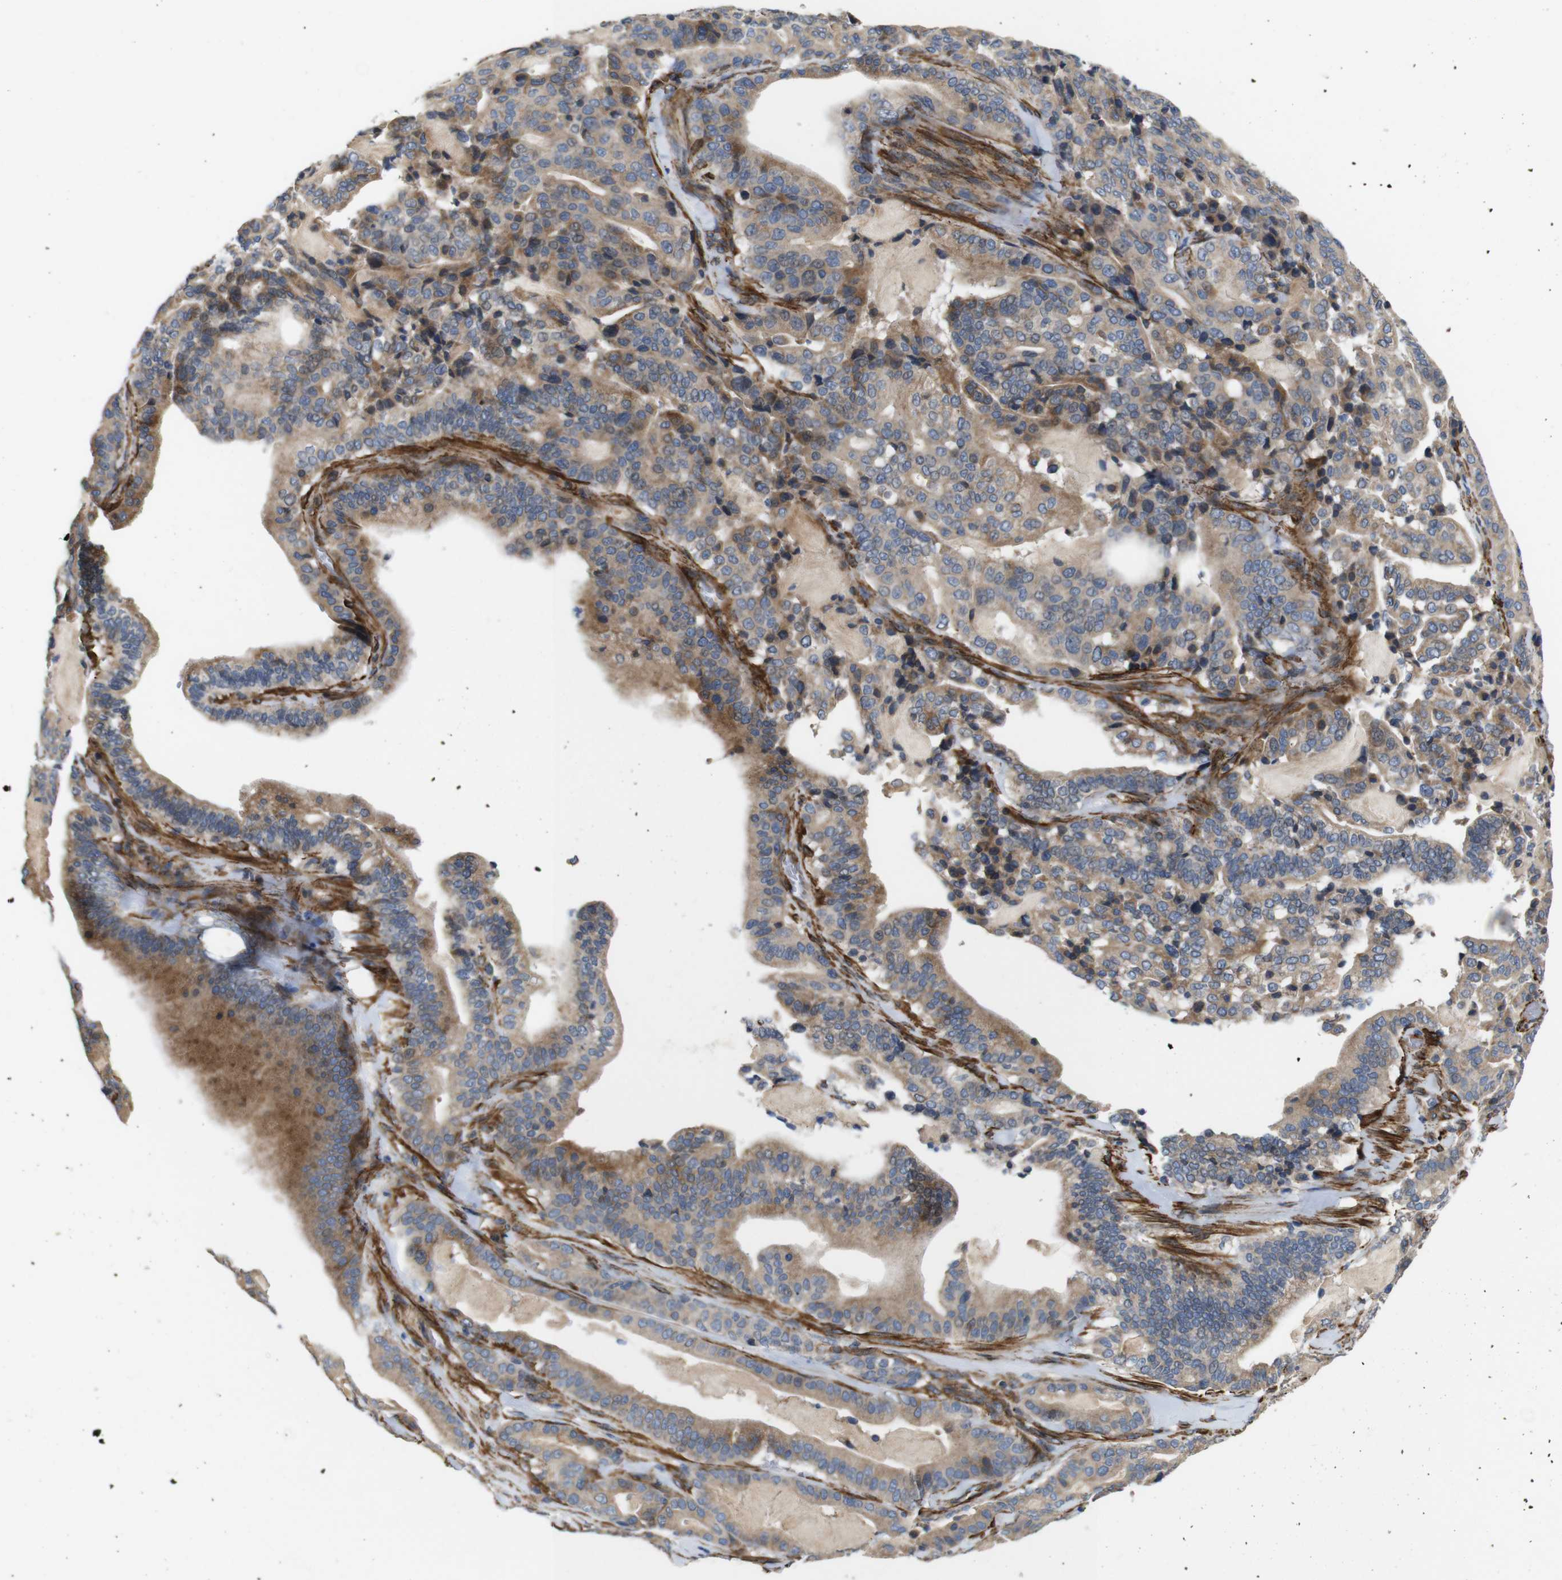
{"staining": {"intensity": "weak", "quantity": ">75%", "location": "cytoplasmic/membranous"}, "tissue": "pancreatic cancer", "cell_type": "Tumor cells", "image_type": "cancer", "snomed": [{"axis": "morphology", "description": "Adenocarcinoma, NOS"}, {"axis": "topography", "description": "Pancreas"}], "caption": "Immunohistochemical staining of human pancreatic cancer displays weak cytoplasmic/membranous protein expression in approximately >75% of tumor cells.", "gene": "GGT7", "patient": {"sex": "male", "age": 63}}